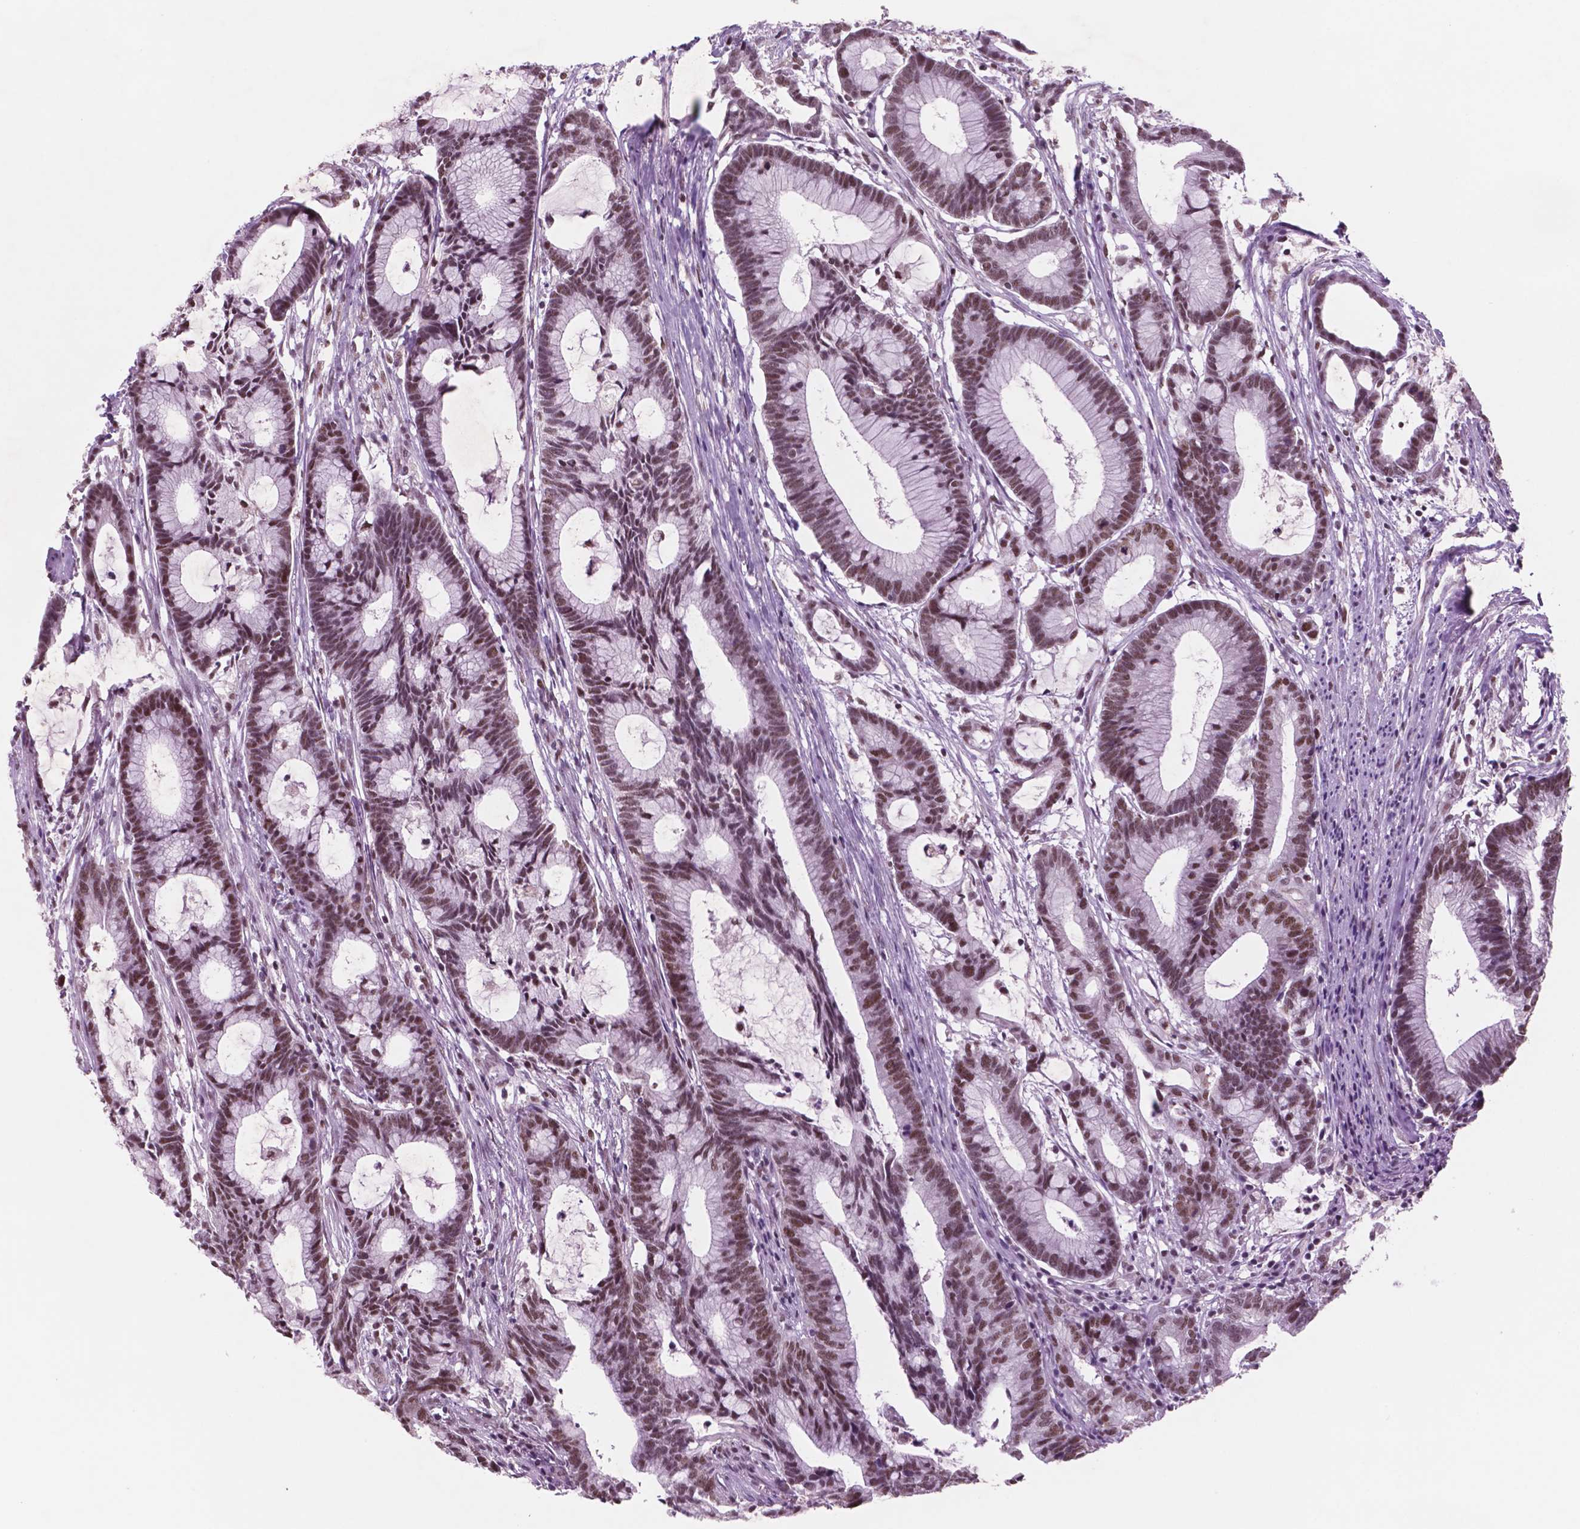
{"staining": {"intensity": "moderate", "quantity": ">75%", "location": "nuclear"}, "tissue": "colorectal cancer", "cell_type": "Tumor cells", "image_type": "cancer", "snomed": [{"axis": "morphology", "description": "Adenocarcinoma, NOS"}, {"axis": "topography", "description": "Colon"}], "caption": "Immunohistochemical staining of human colorectal cancer demonstrates medium levels of moderate nuclear staining in about >75% of tumor cells.", "gene": "CTR9", "patient": {"sex": "female", "age": 78}}